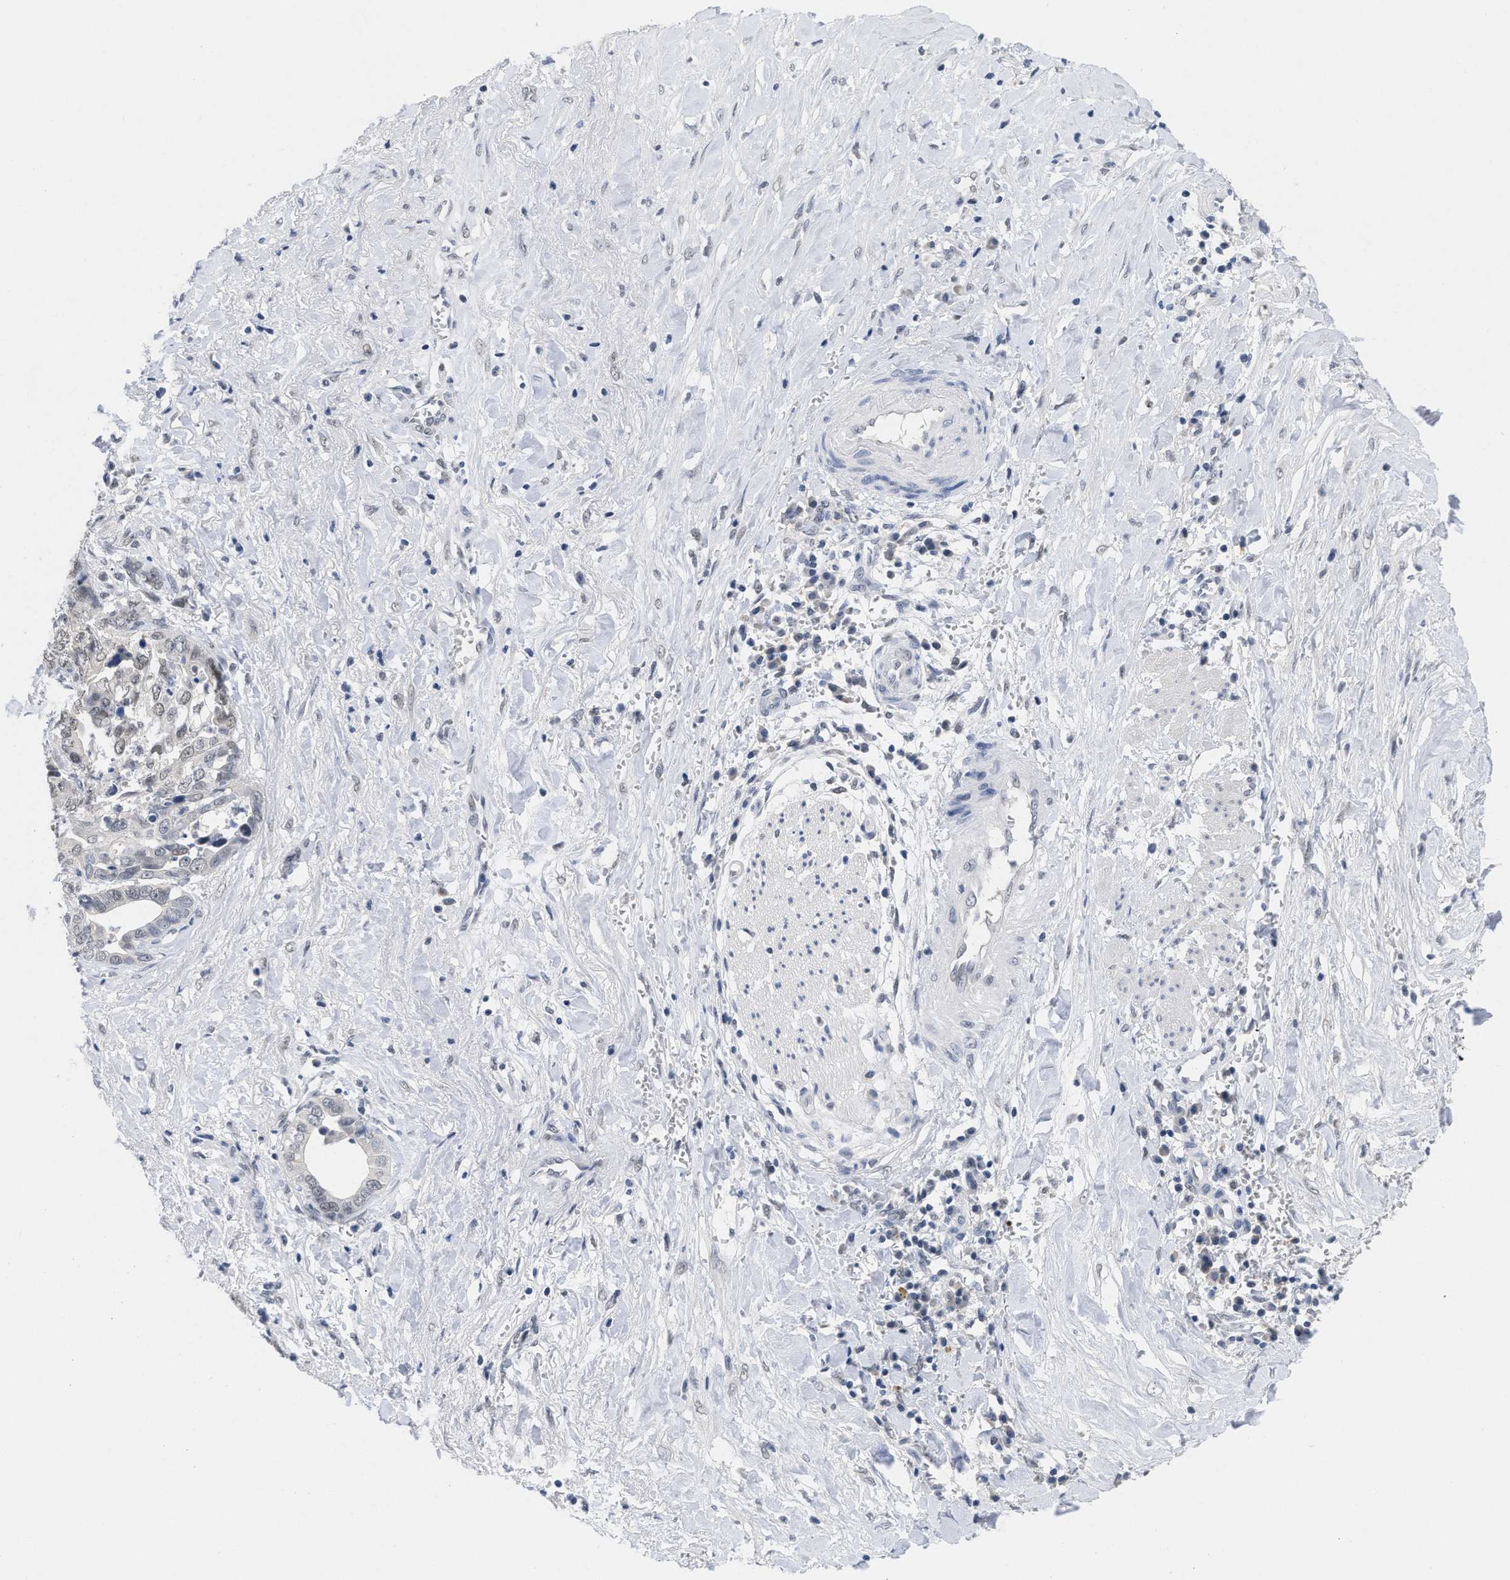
{"staining": {"intensity": "weak", "quantity": "<25%", "location": "nuclear"}, "tissue": "liver cancer", "cell_type": "Tumor cells", "image_type": "cancer", "snomed": [{"axis": "morphology", "description": "Cholangiocarcinoma"}, {"axis": "topography", "description": "Liver"}], "caption": "This photomicrograph is of liver cancer (cholangiocarcinoma) stained with immunohistochemistry (IHC) to label a protein in brown with the nuclei are counter-stained blue. There is no staining in tumor cells.", "gene": "GGNBP2", "patient": {"sex": "female", "age": 79}}